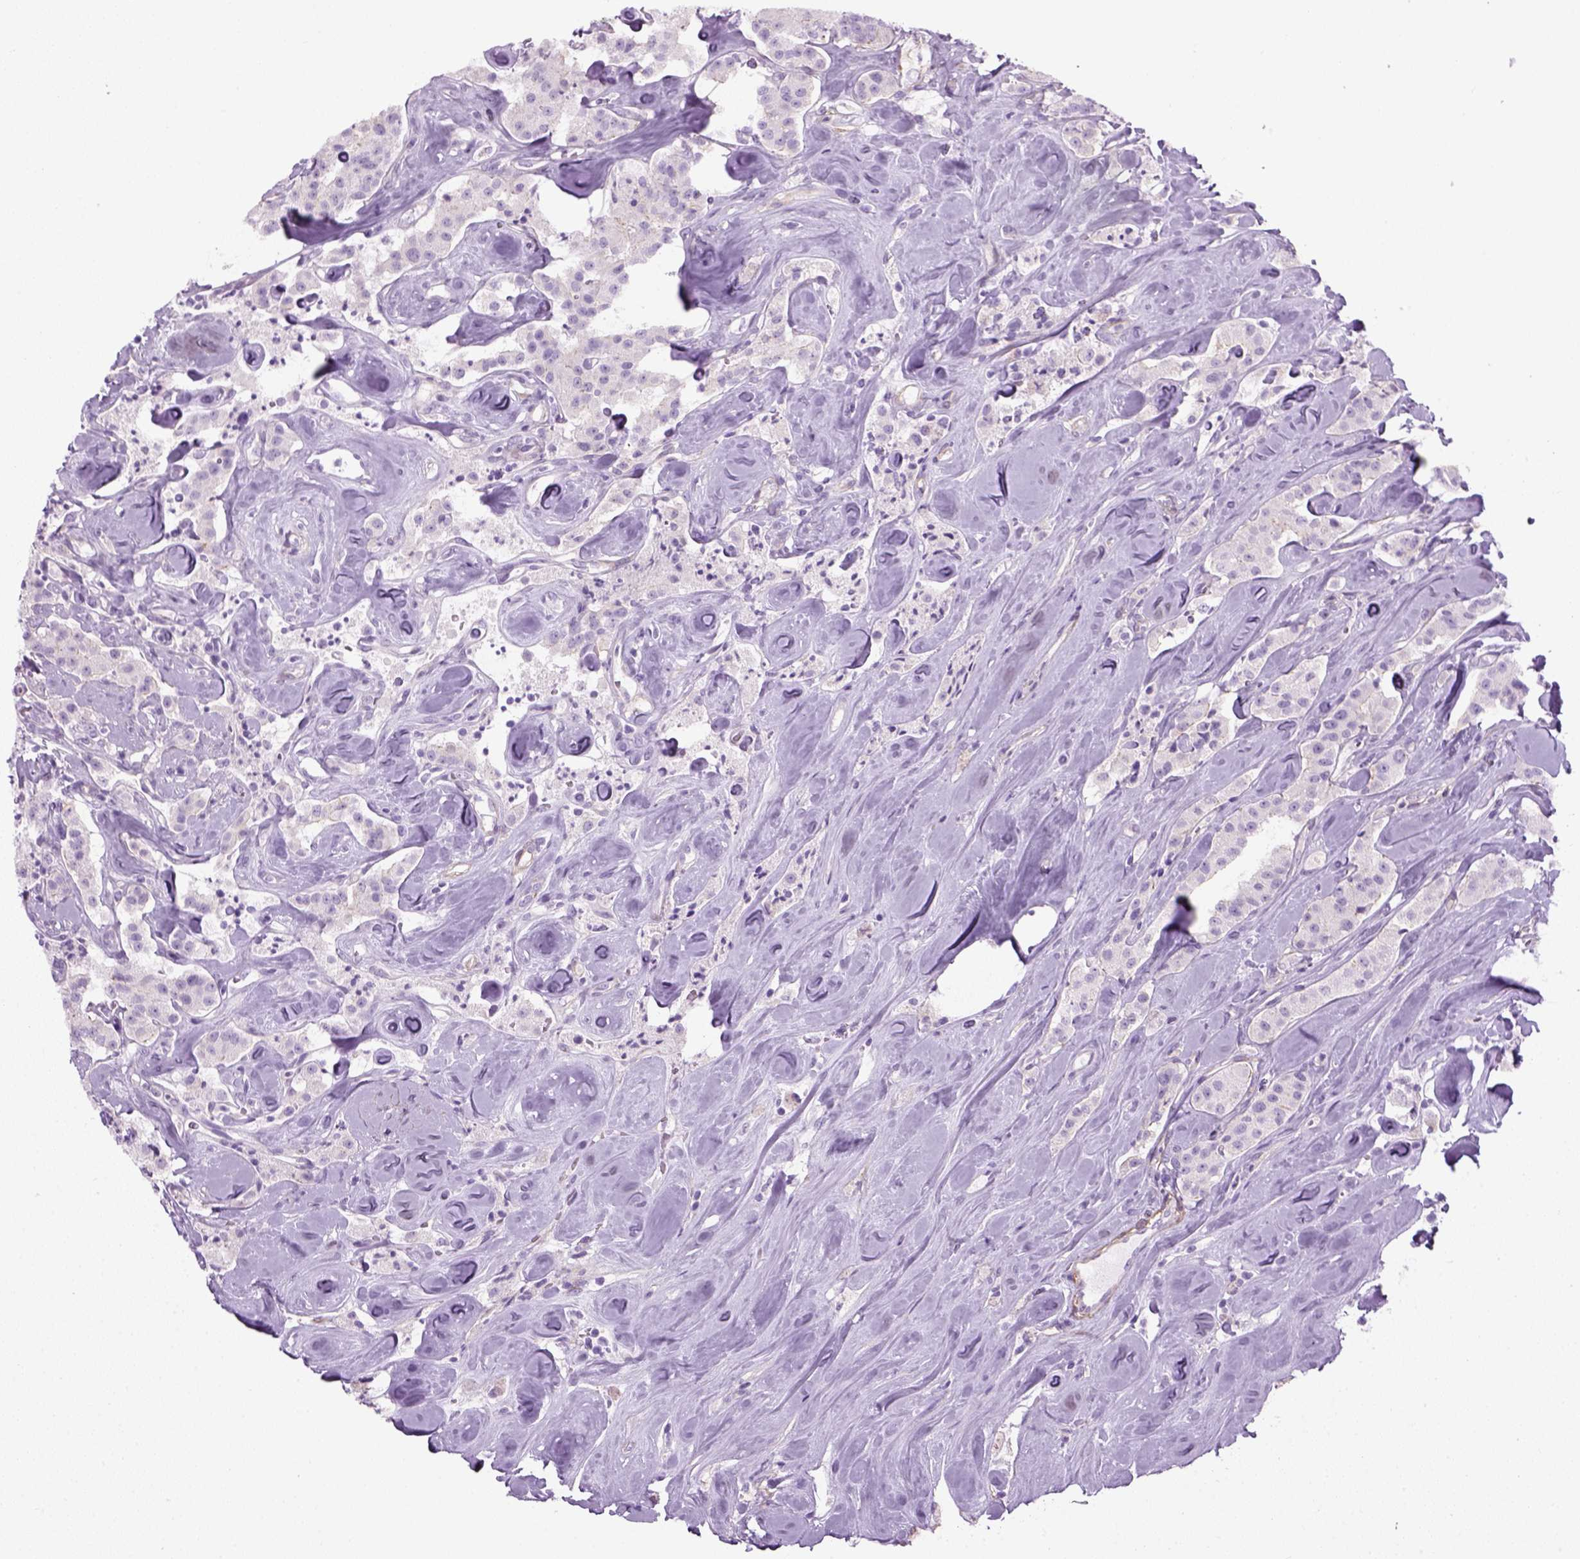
{"staining": {"intensity": "negative", "quantity": "none", "location": "none"}, "tissue": "carcinoid", "cell_type": "Tumor cells", "image_type": "cancer", "snomed": [{"axis": "morphology", "description": "Carcinoid, malignant, NOS"}, {"axis": "topography", "description": "Pancreas"}], "caption": "Immunohistochemistry of human carcinoid displays no positivity in tumor cells. (DAB (3,3'-diaminobenzidine) immunohistochemistry (IHC) with hematoxylin counter stain).", "gene": "FAM161A", "patient": {"sex": "male", "age": 41}}